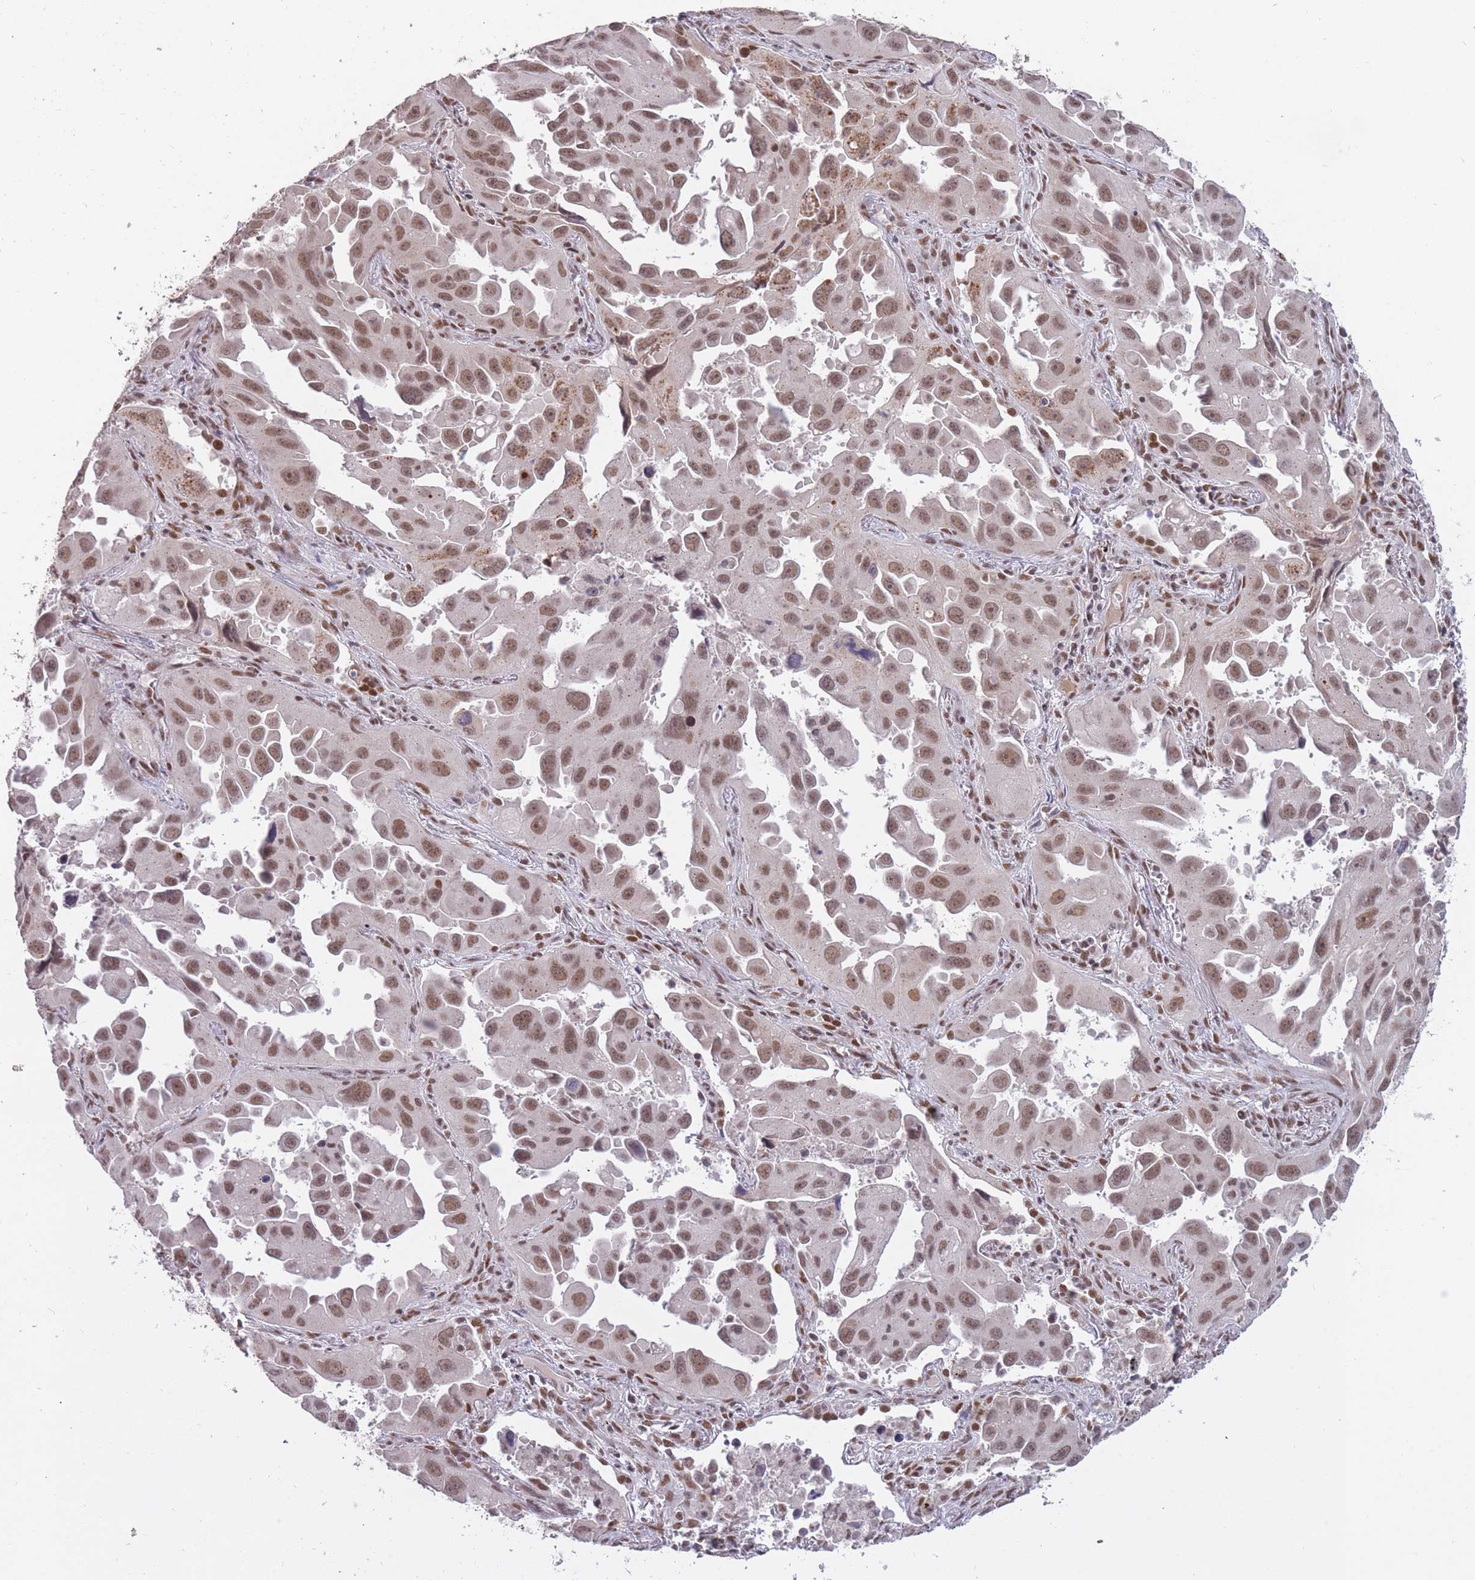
{"staining": {"intensity": "moderate", "quantity": ">75%", "location": "nuclear"}, "tissue": "lung cancer", "cell_type": "Tumor cells", "image_type": "cancer", "snomed": [{"axis": "morphology", "description": "Adenocarcinoma, NOS"}, {"axis": "topography", "description": "Lung"}], "caption": "Immunohistochemistry of lung cancer reveals medium levels of moderate nuclear expression in about >75% of tumor cells.", "gene": "HNRNPUL1", "patient": {"sex": "male", "age": 66}}